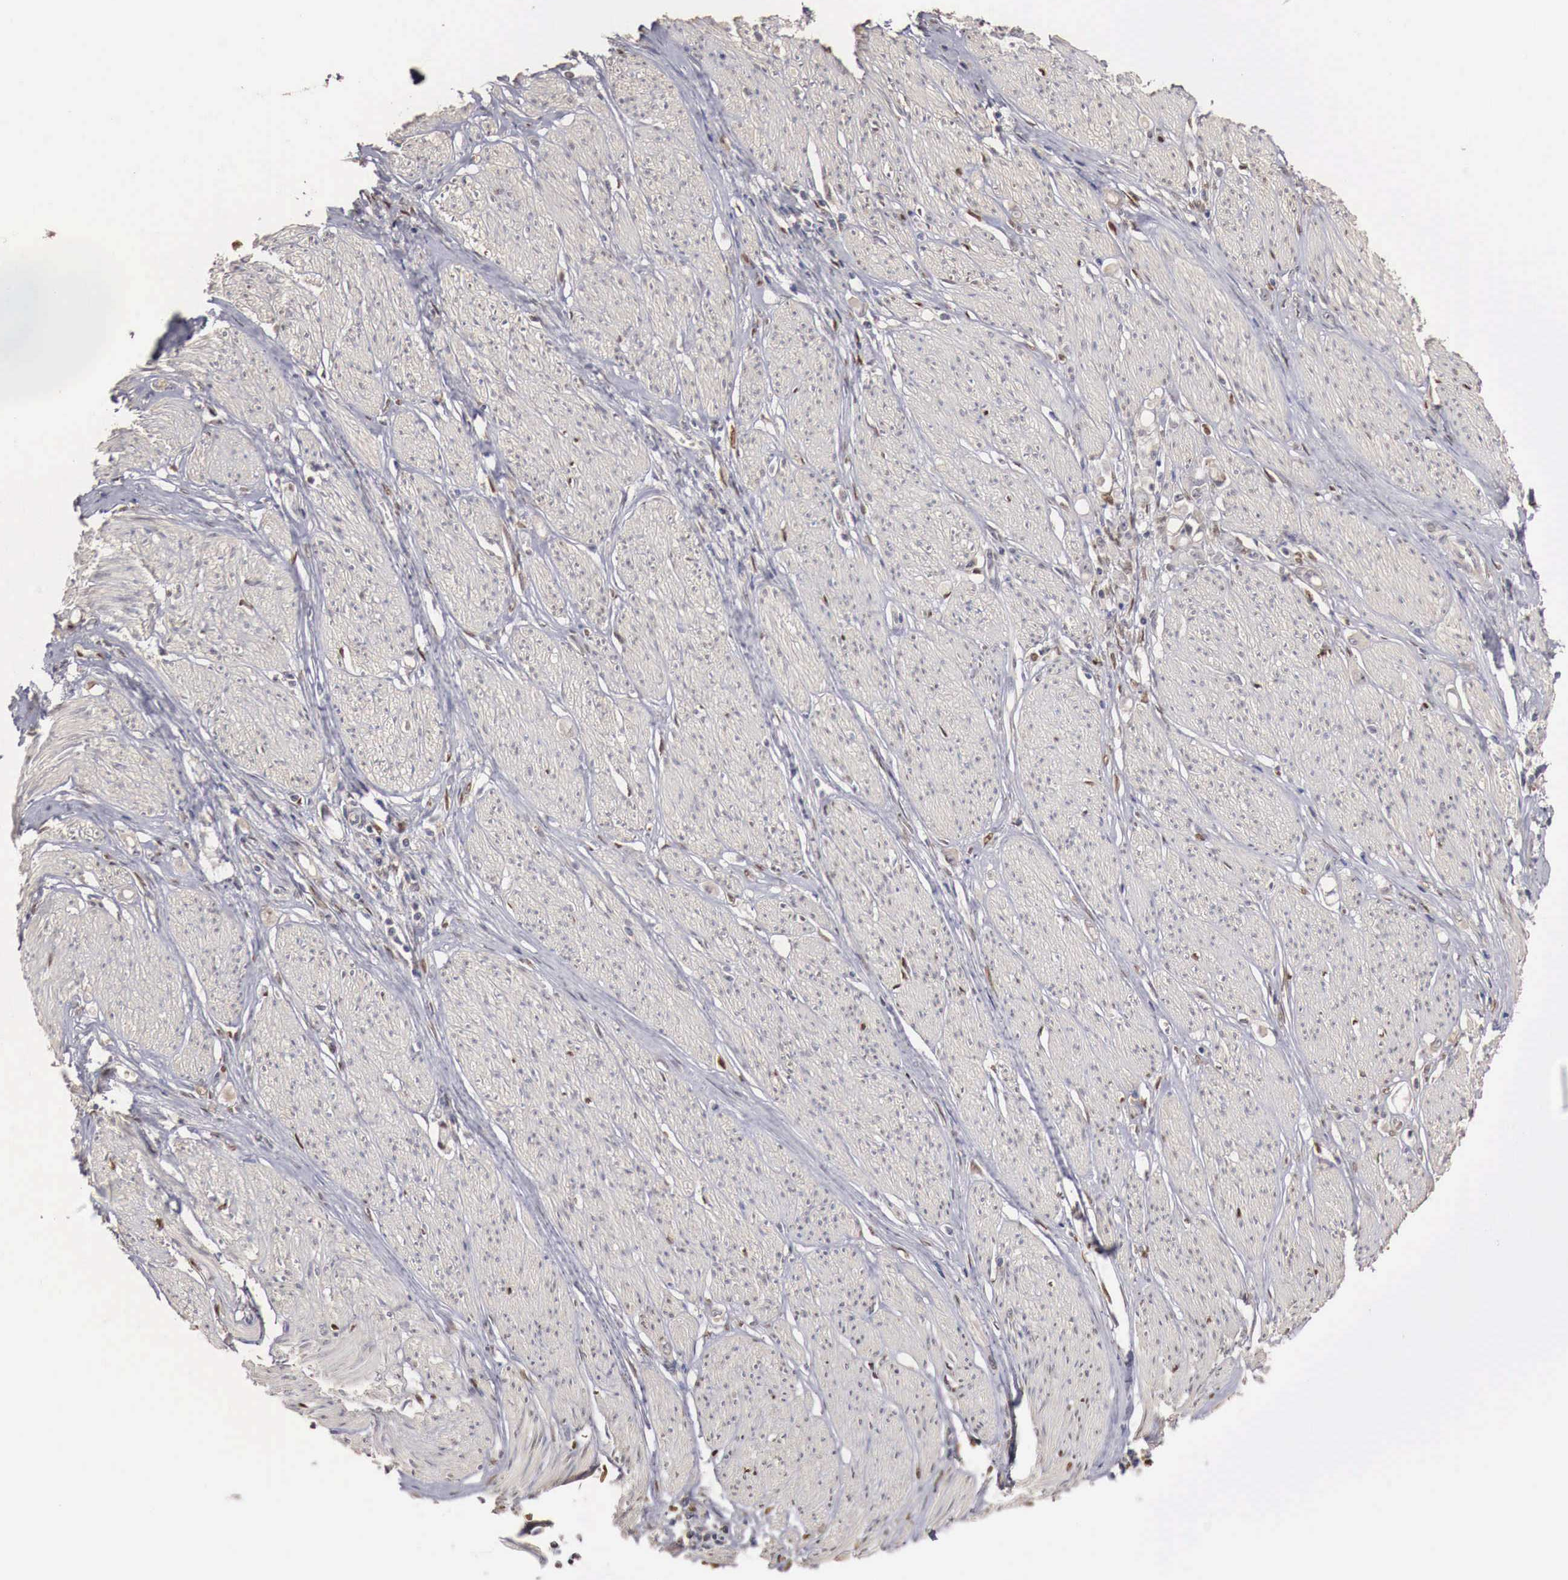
{"staining": {"intensity": "negative", "quantity": "none", "location": "none"}, "tissue": "stomach cancer", "cell_type": "Tumor cells", "image_type": "cancer", "snomed": [{"axis": "morphology", "description": "Adenocarcinoma, NOS"}, {"axis": "topography", "description": "Stomach"}], "caption": "IHC micrograph of neoplastic tissue: human stomach cancer (adenocarcinoma) stained with DAB displays no significant protein staining in tumor cells.", "gene": "KHDRBS2", "patient": {"sex": "male", "age": 72}}